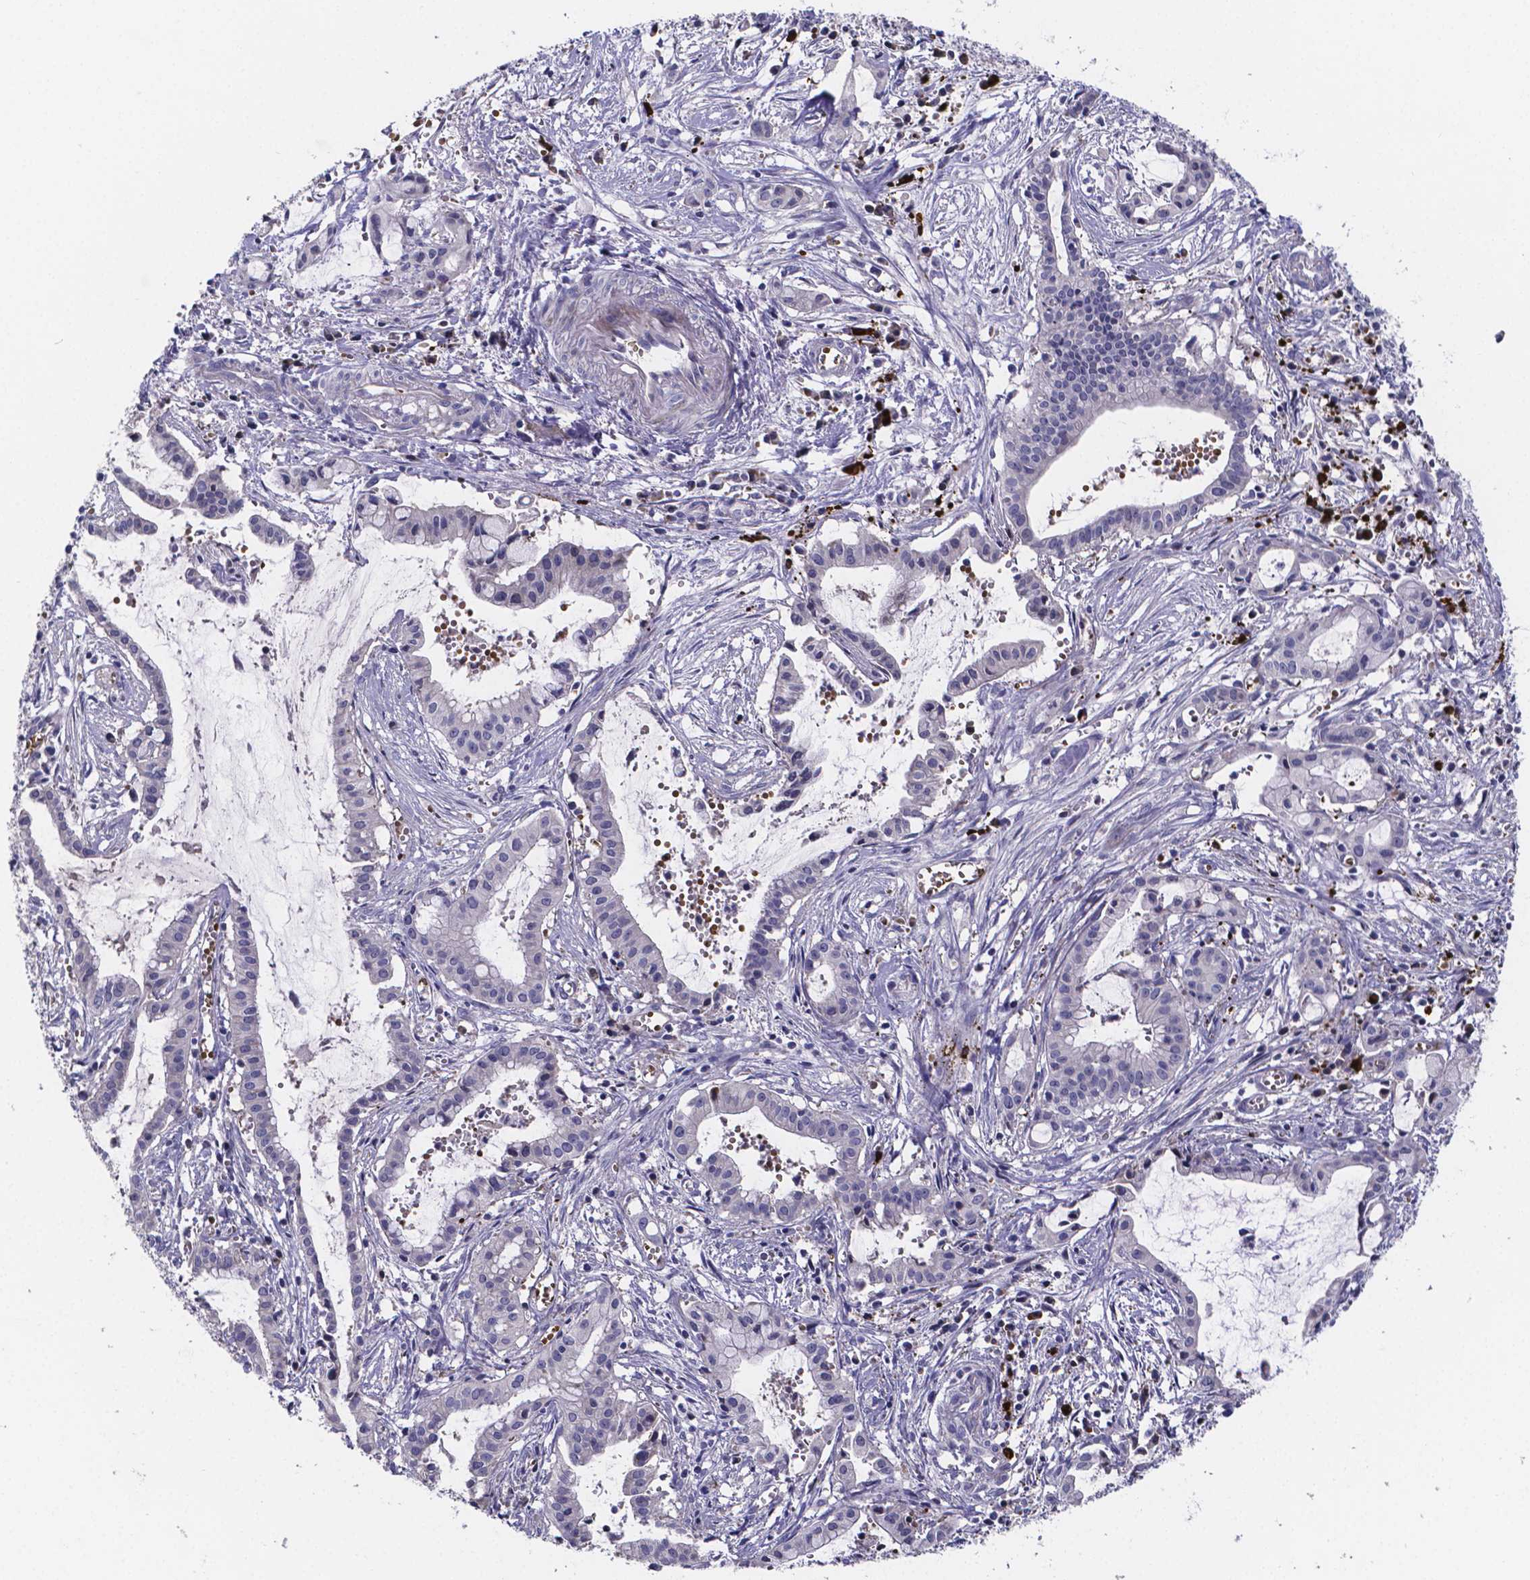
{"staining": {"intensity": "negative", "quantity": "none", "location": "none"}, "tissue": "pancreatic cancer", "cell_type": "Tumor cells", "image_type": "cancer", "snomed": [{"axis": "morphology", "description": "Adenocarcinoma, NOS"}, {"axis": "topography", "description": "Pancreas"}], "caption": "Tumor cells are negative for brown protein staining in pancreatic cancer.", "gene": "GABRA3", "patient": {"sex": "male", "age": 48}}